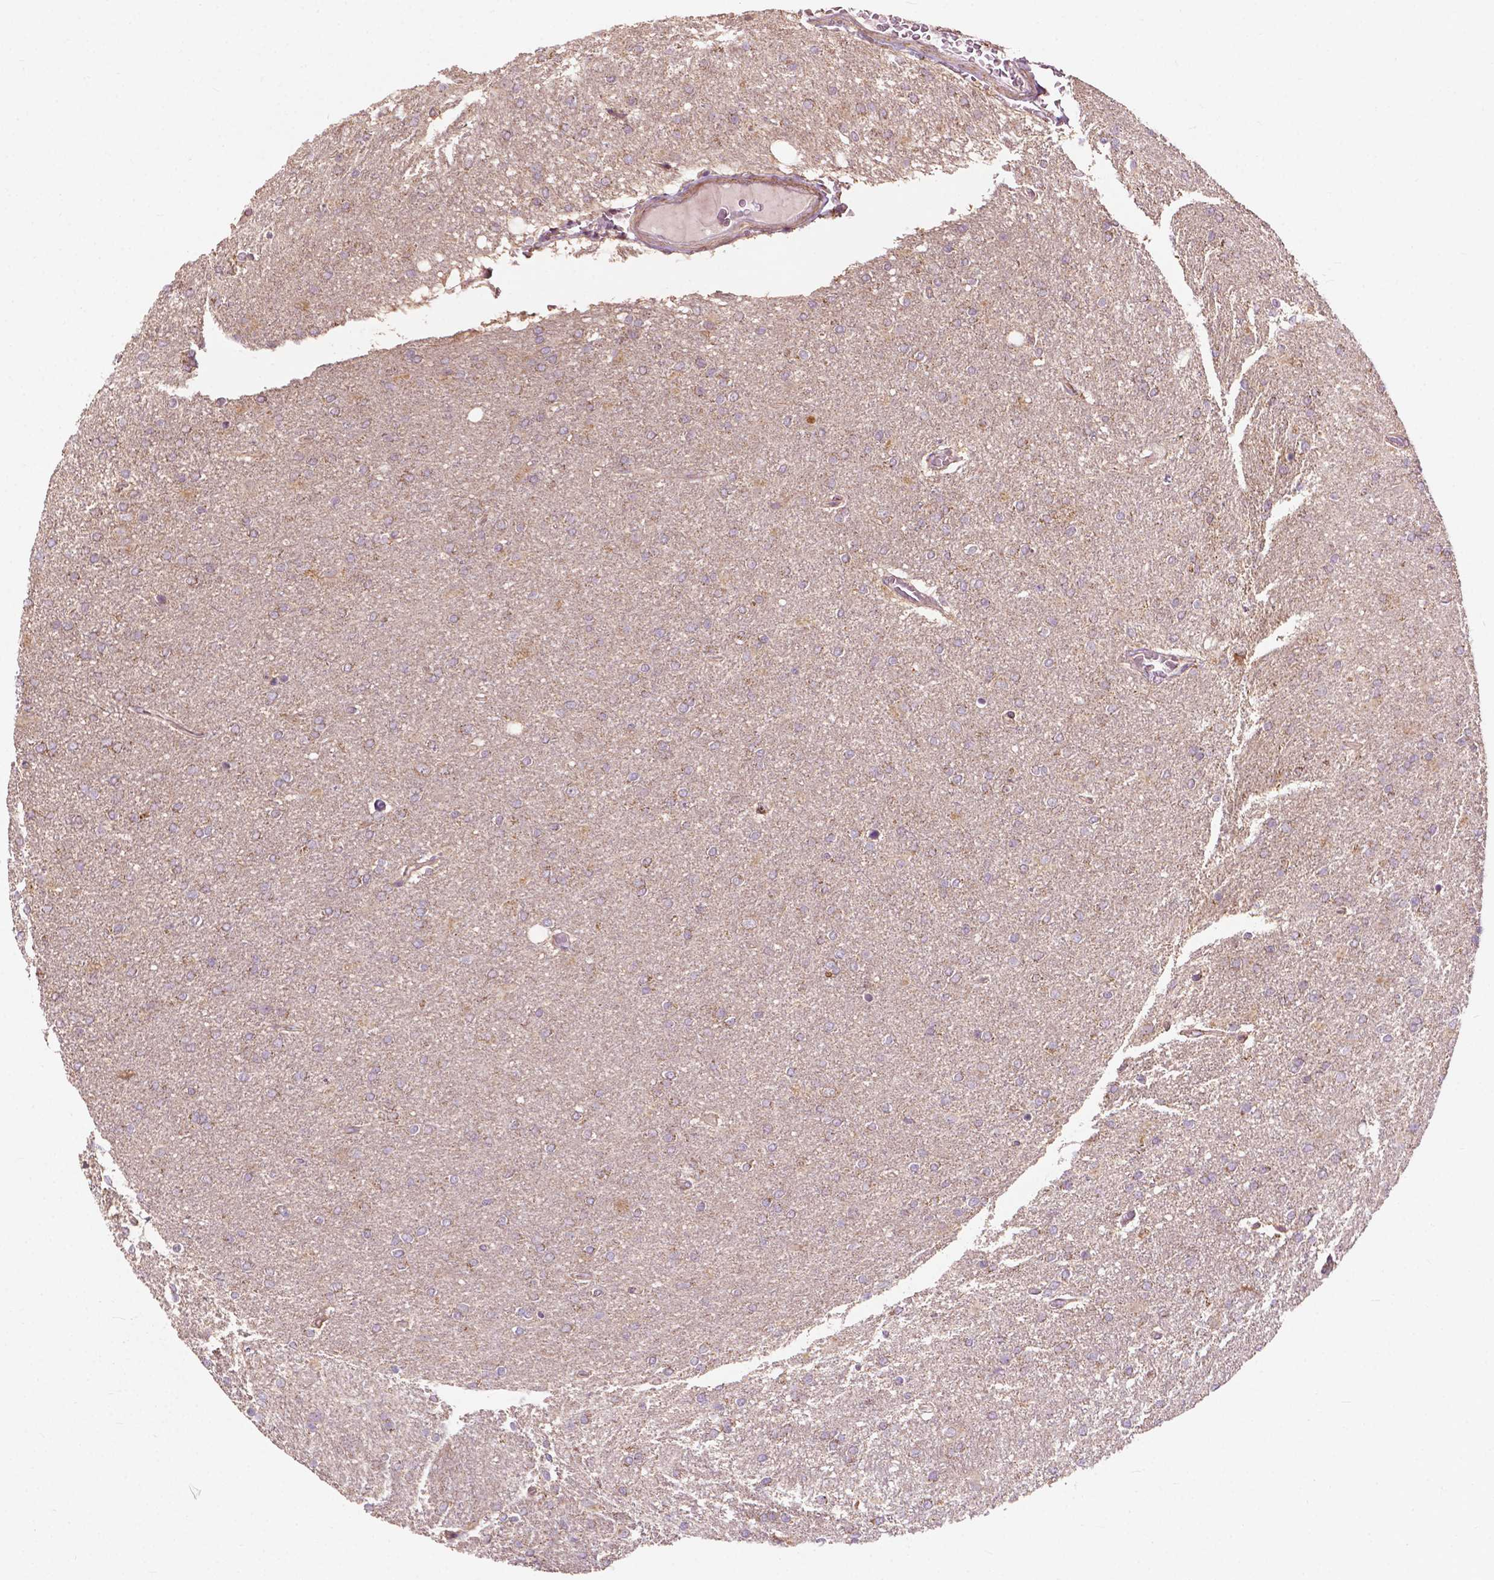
{"staining": {"intensity": "weak", "quantity": "25%-75%", "location": "cytoplasmic/membranous"}, "tissue": "glioma", "cell_type": "Tumor cells", "image_type": "cancer", "snomed": [{"axis": "morphology", "description": "Glioma, malignant, High grade"}, {"axis": "topography", "description": "Cerebral cortex"}], "caption": "Protein positivity by immunohistochemistry (IHC) exhibits weak cytoplasmic/membranous staining in about 25%-75% of tumor cells in malignant glioma (high-grade).", "gene": "NDUFA10", "patient": {"sex": "male", "age": 70}}